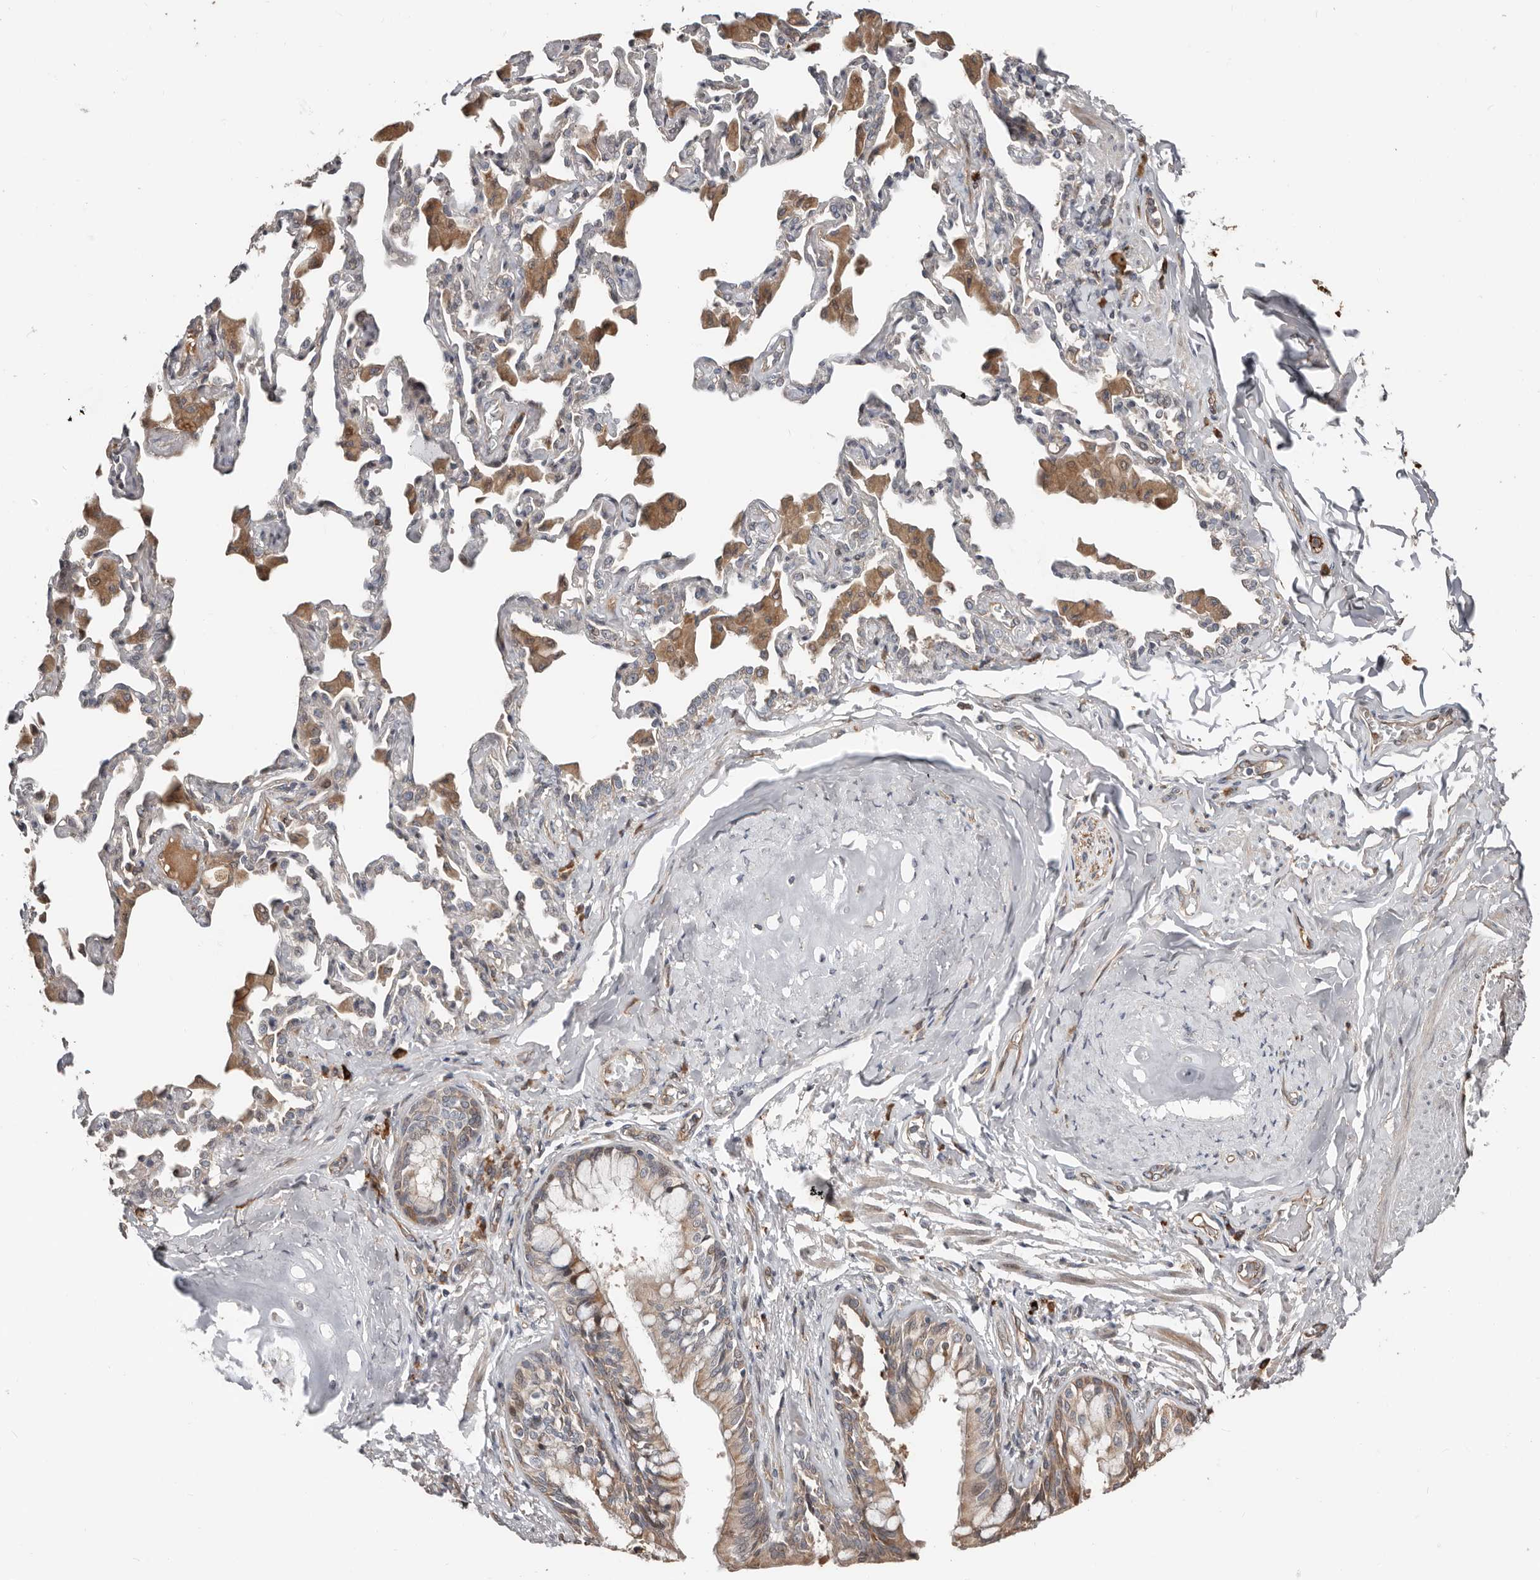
{"staining": {"intensity": "strong", "quantity": "25%-75%", "location": "cytoplasmic/membranous"}, "tissue": "bronchus", "cell_type": "Respiratory epithelial cells", "image_type": "normal", "snomed": [{"axis": "morphology", "description": "Normal tissue, NOS"}, {"axis": "morphology", "description": "Inflammation, NOS"}, {"axis": "topography", "description": "Lung"}], "caption": "DAB immunohistochemical staining of benign human bronchus demonstrates strong cytoplasmic/membranous protein expression in about 25%-75% of respiratory epithelial cells.", "gene": "SMYD4", "patient": {"sex": "female", "age": 46}}